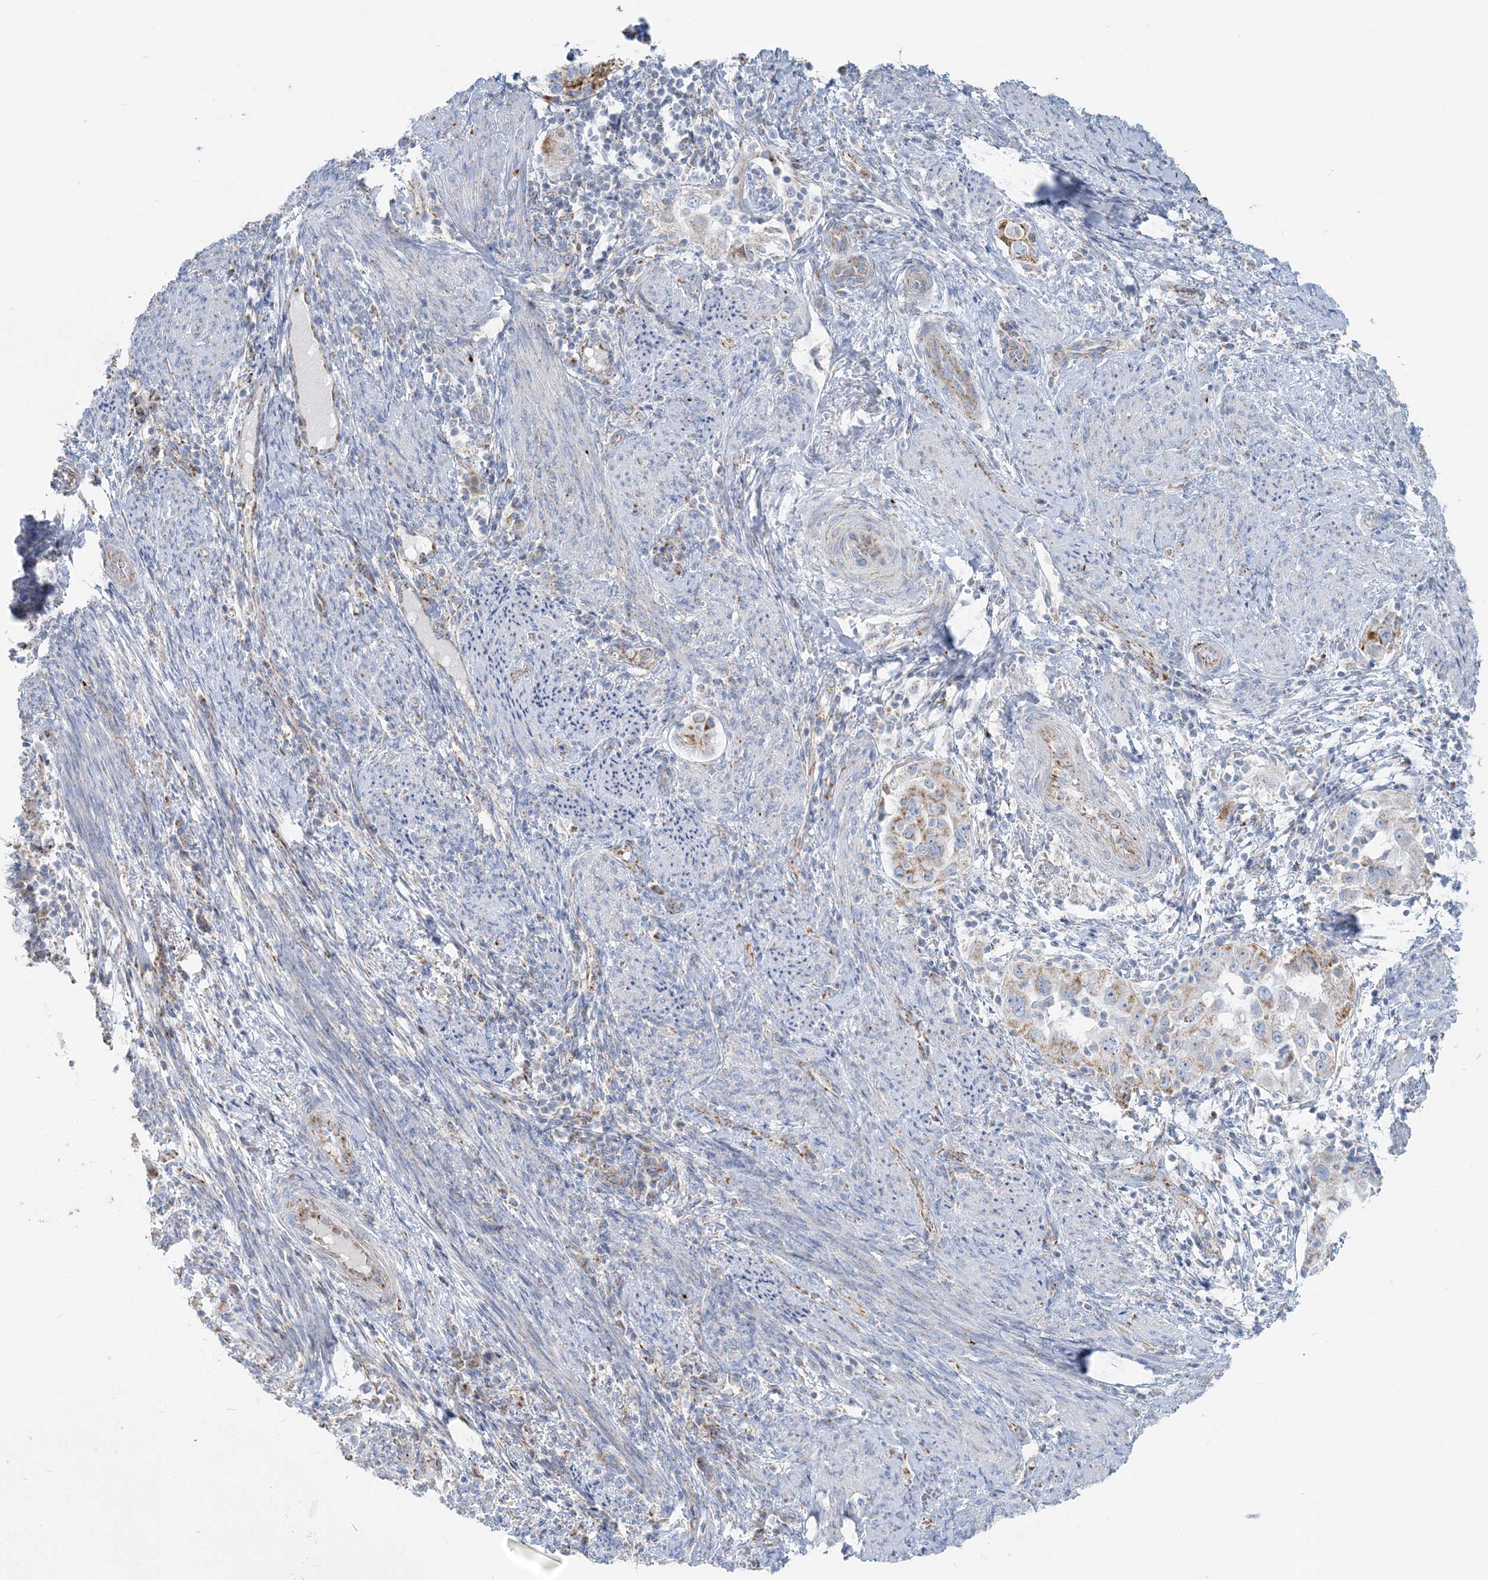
{"staining": {"intensity": "moderate", "quantity": ">75%", "location": "cytoplasmic/membranous"}, "tissue": "endometrial cancer", "cell_type": "Tumor cells", "image_type": "cancer", "snomed": [{"axis": "morphology", "description": "Adenocarcinoma, NOS"}, {"axis": "topography", "description": "Endometrium"}], "caption": "Endometrial cancer (adenocarcinoma) stained with IHC exhibits moderate cytoplasmic/membranous expression in approximately >75% of tumor cells. The protein is shown in brown color, while the nuclei are stained blue.", "gene": "PCCB", "patient": {"sex": "female", "age": 85}}